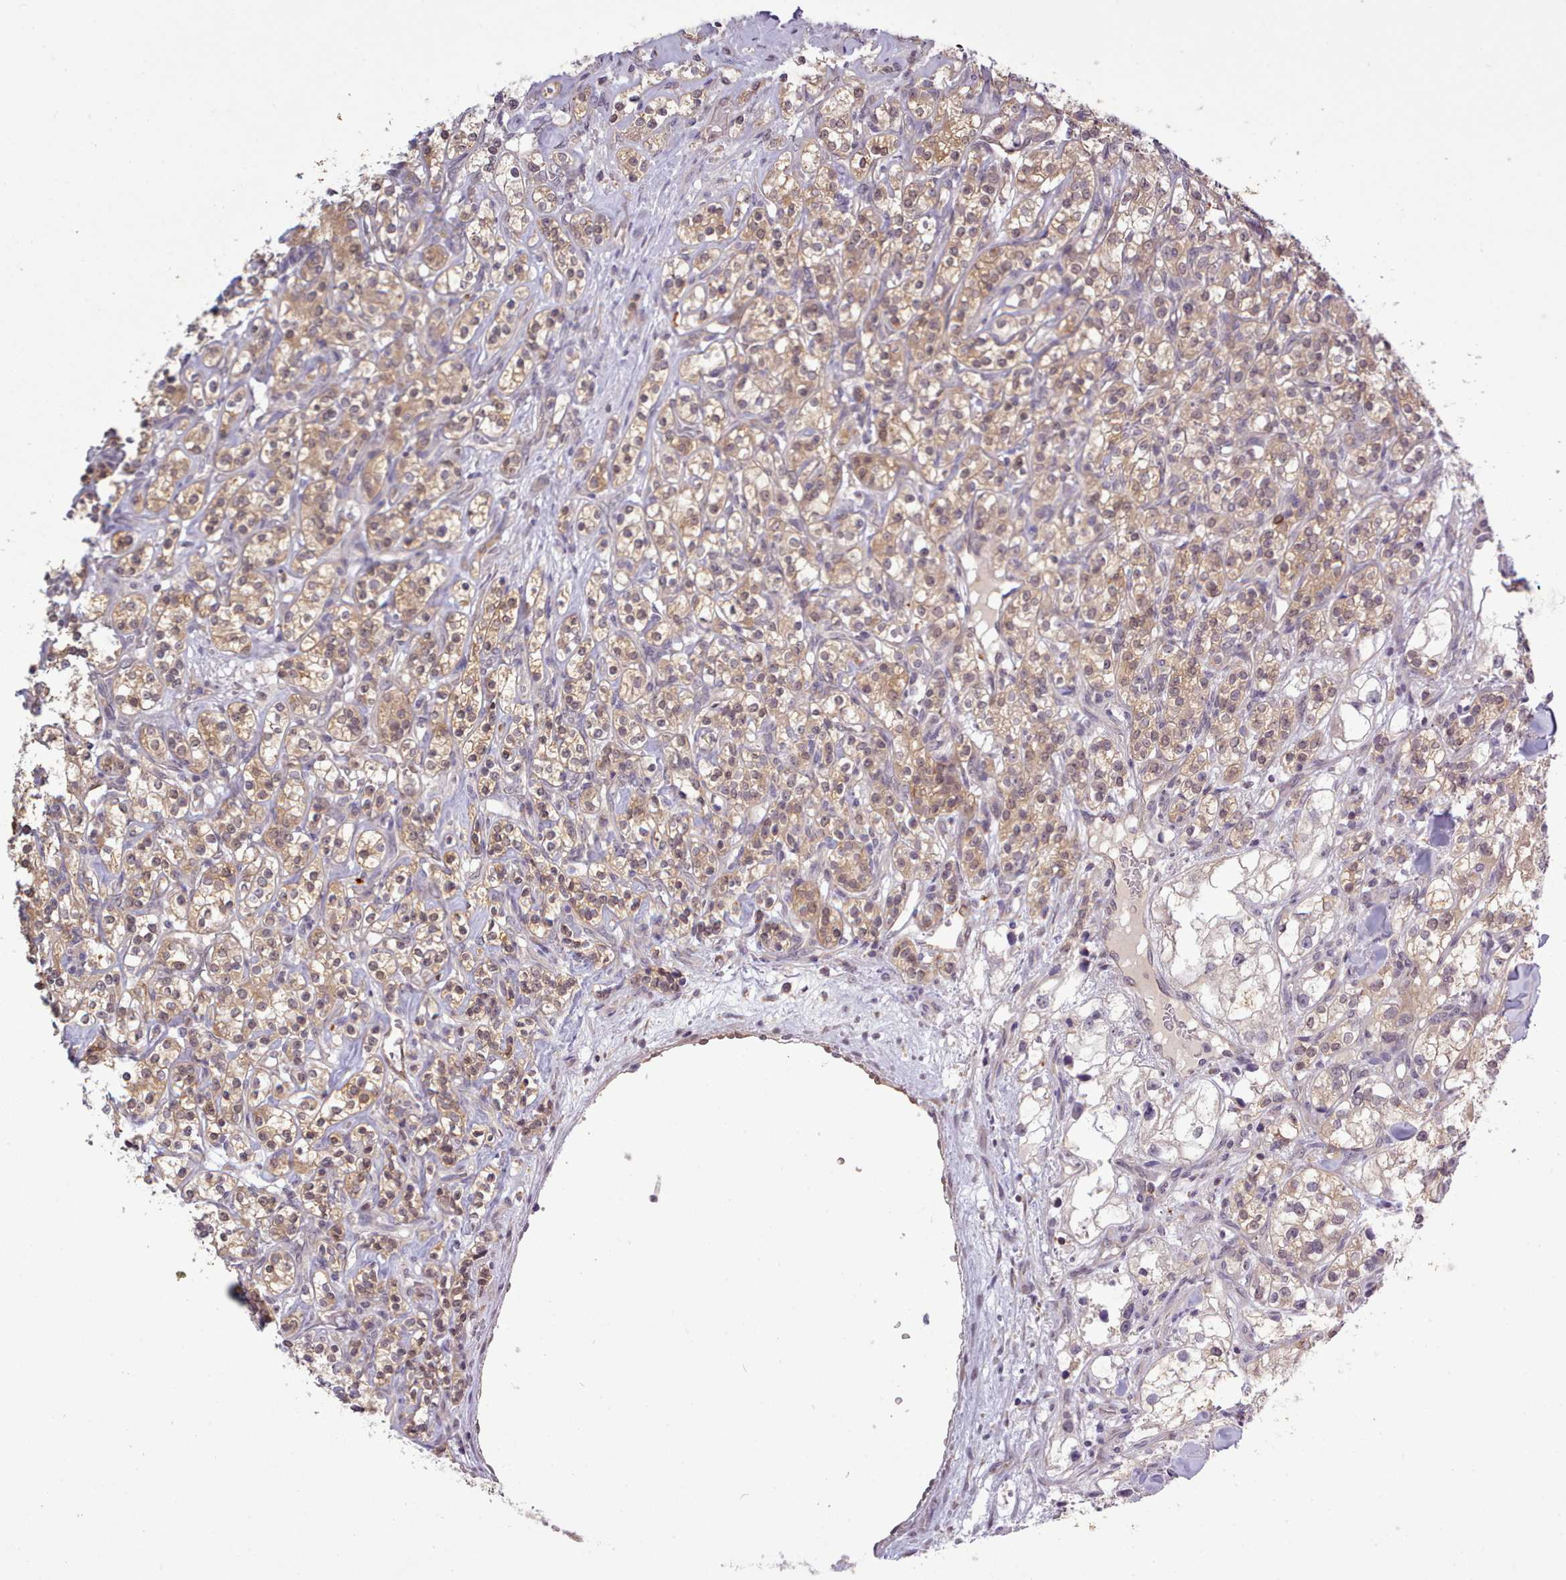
{"staining": {"intensity": "moderate", "quantity": "25%-75%", "location": "cytoplasmic/membranous,nuclear"}, "tissue": "renal cancer", "cell_type": "Tumor cells", "image_type": "cancer", "snomed": [{"axis": "morphology", "description": "Adenocarcinoma, NOS"}, {"axis": "topography", "description": "Kidney"}], "caption": "This is an image of immunohistochemistry staining of renal adenocarcinoma, which shows moderate staining in the cytoplasmic/membranous and nuclear of tumor cells.", "gene": "ARL17A", "patient": {"sex": "male", "age": 77}}